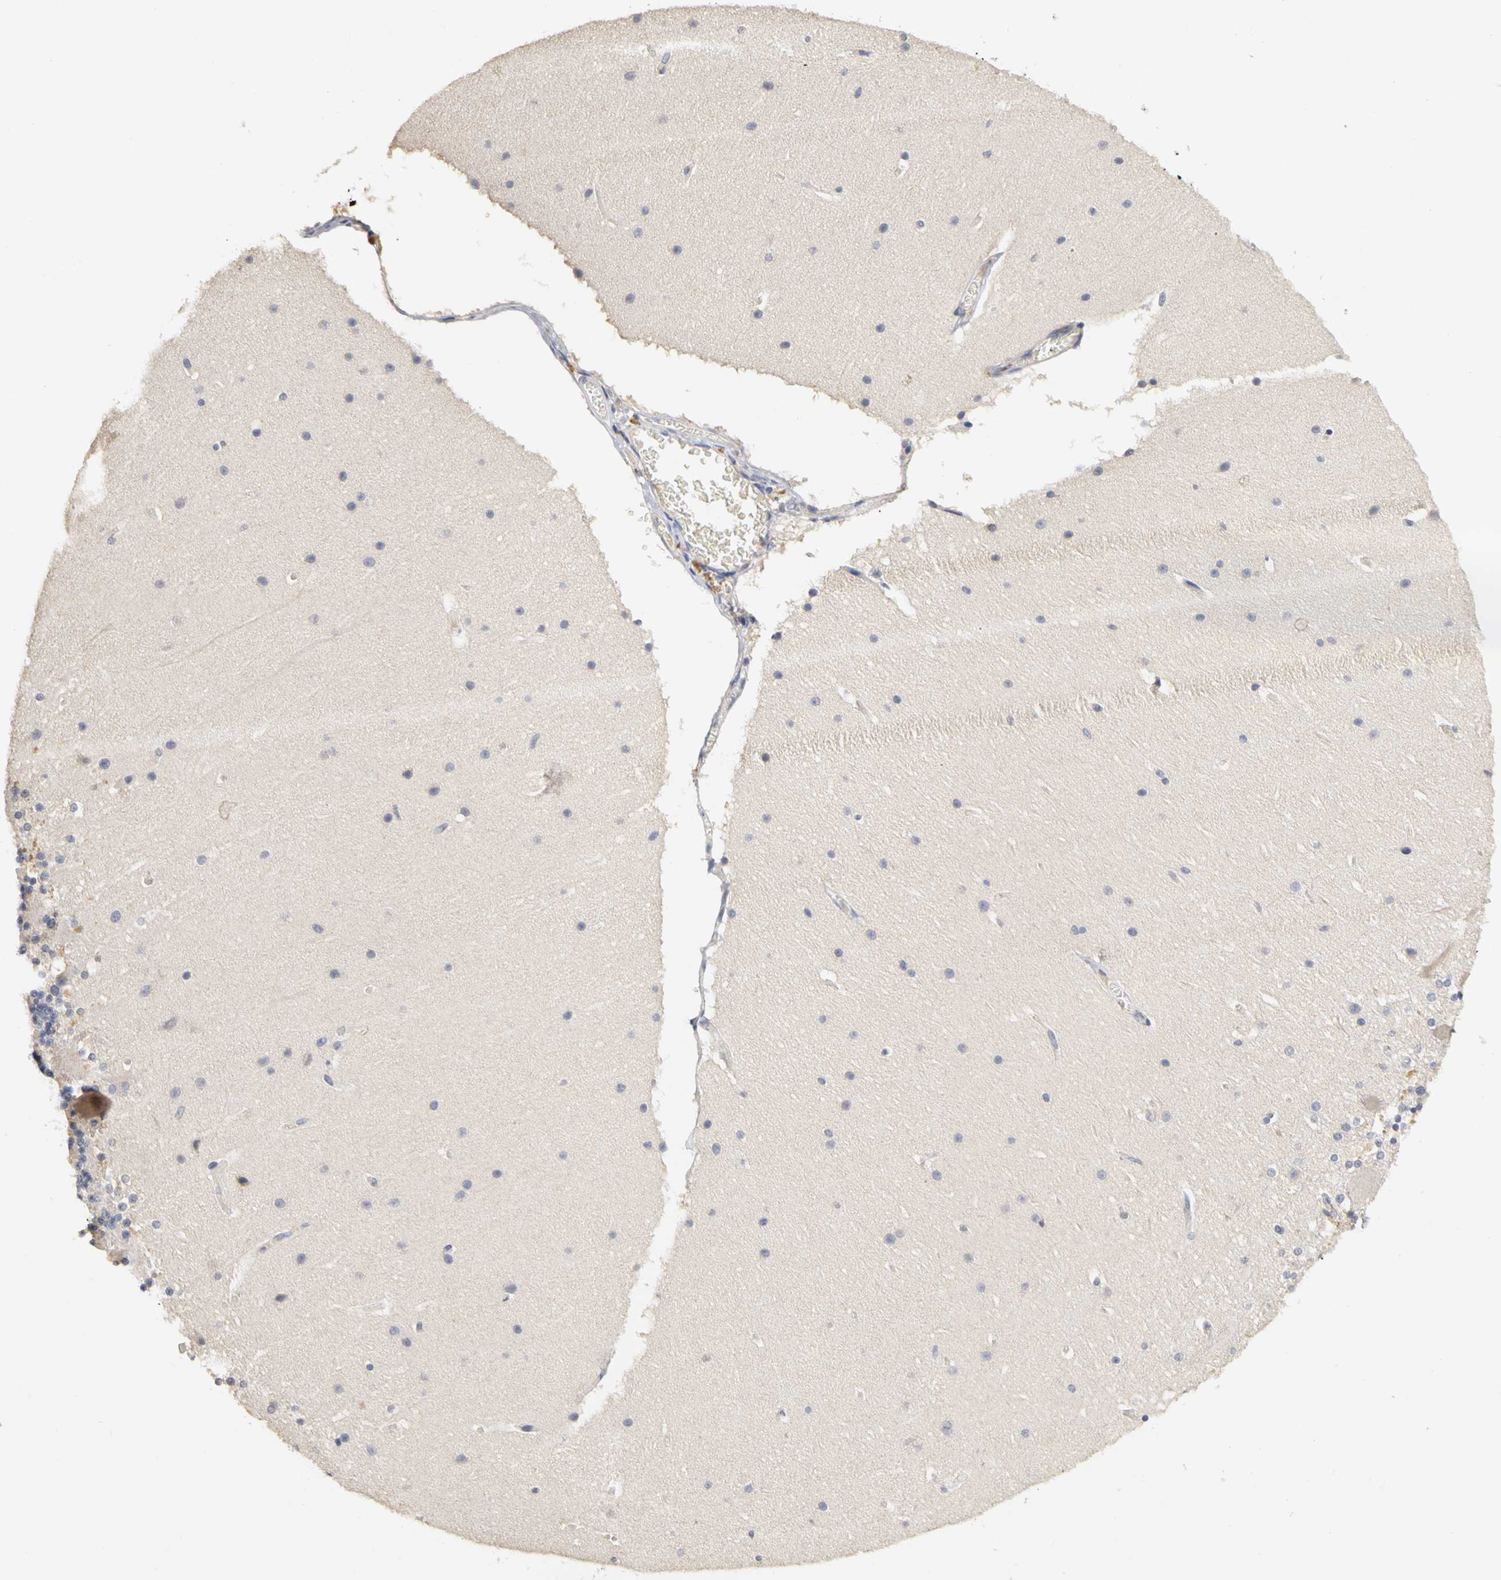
{"staining": {"intensity": "negative", "quantity": "none", "location": "none"}, "tissue": "cerebellum", "cell_type": "Cells in granular layer", "image_type": "normal", "snomed": [{"axis": "morphology", "description": "Normal tissue, NOS"}, {"axis": "topography", "description": "Cerebellum"}], "caption": "IHC of unremarkable human cerebellum demonstrates no positivity in cells in granular layer. (DAB immunohistochemistry, high magnification).", "gene": "PGR", "patient": {"sex": "female", "age": 19}}